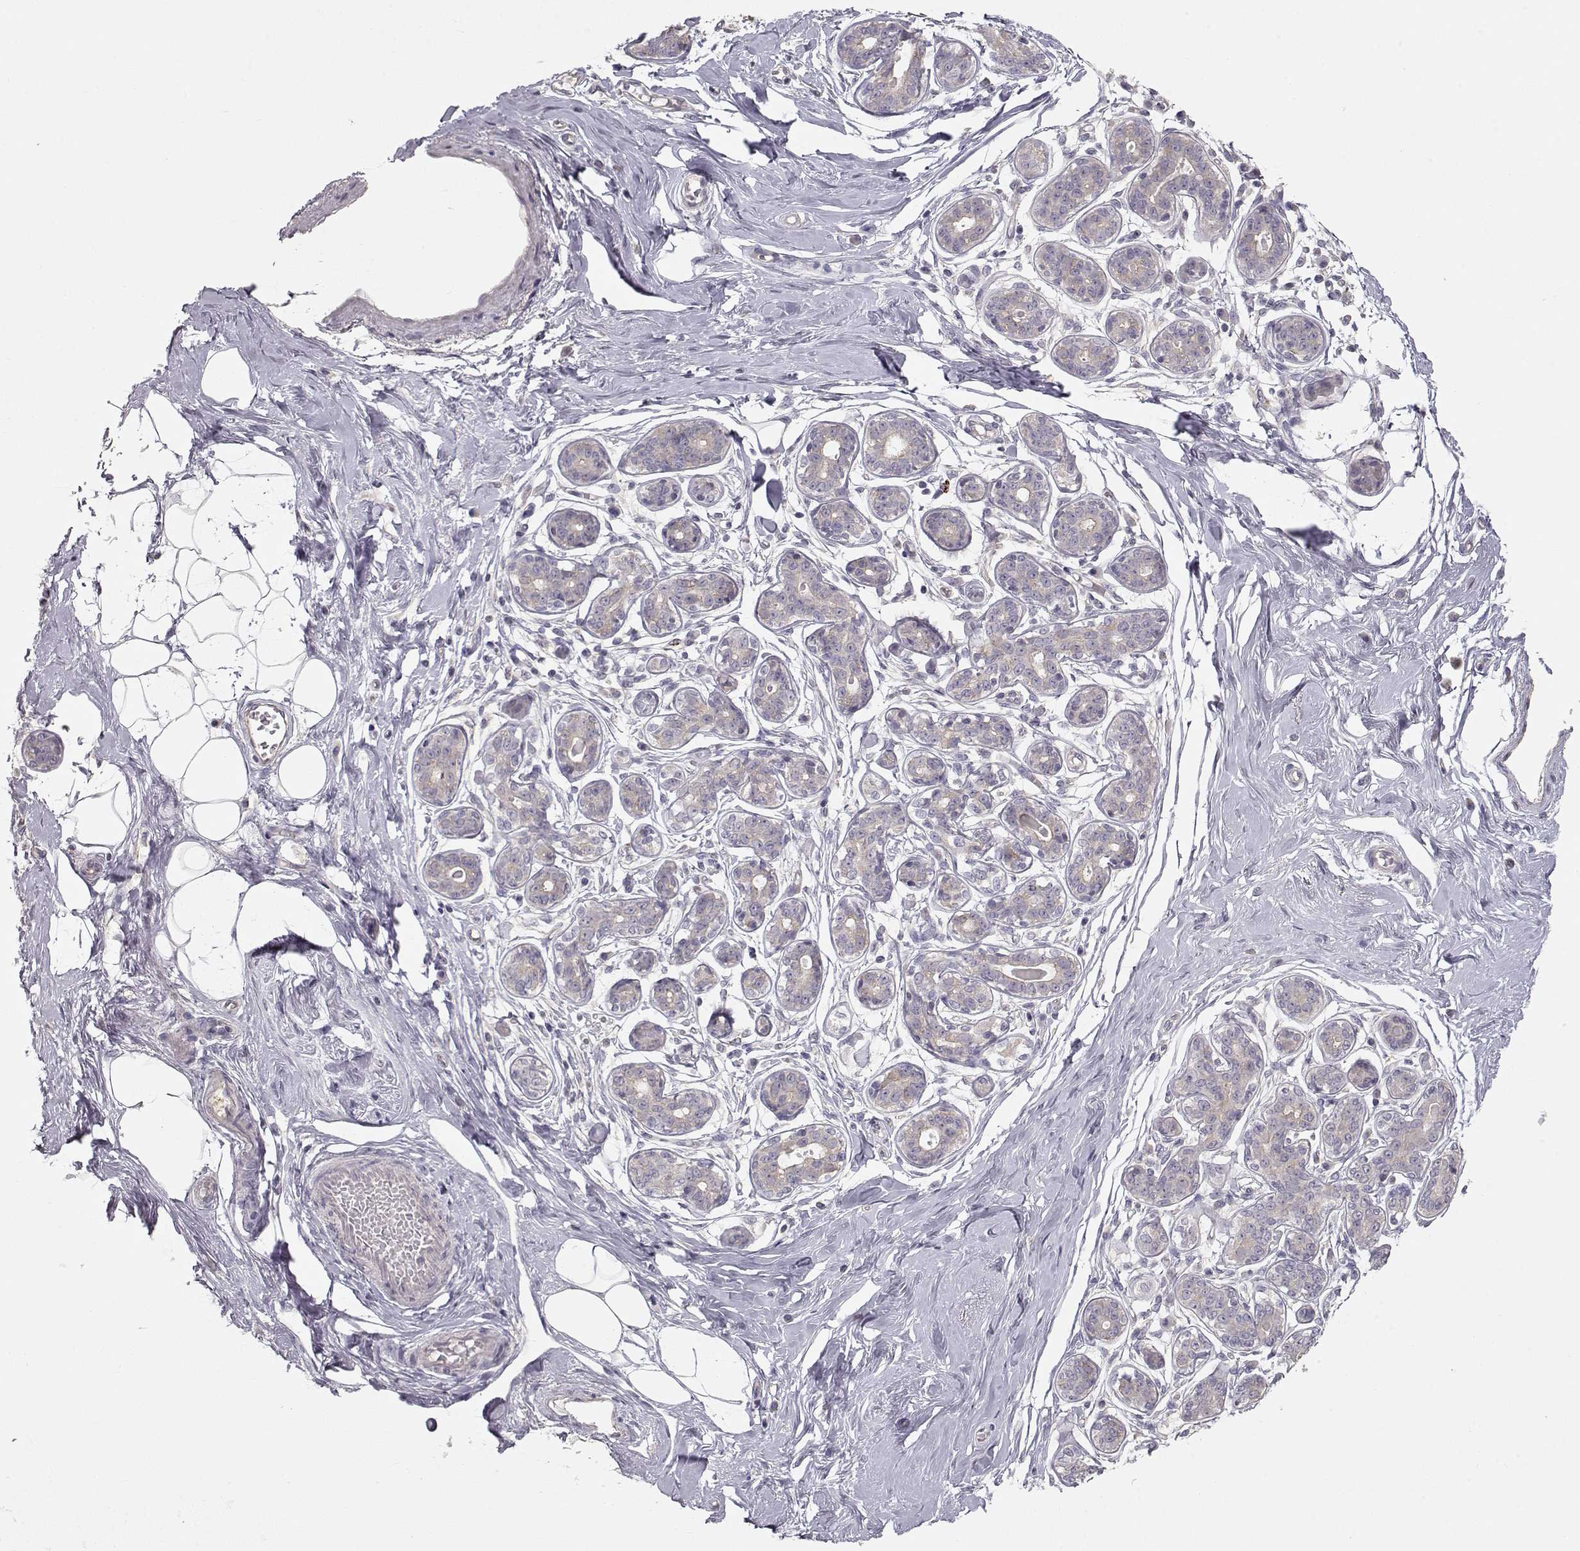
{"staining": {"intensity": "negative", "quantity": "none", "location": "none"}, "tissue": "breast", "cell_type": "Adipocytes", "image_type": "normal", "snomed": [{"axis": "morphology", "description": "Normal tissue, NOS"}, {"axis": "topography", "description": "Skin"}, {"axis": "topography", "description": "Breast"}], "caption": "The image displays no staining of adipocytes in unremarkable breast.", "gene": "ARHGAP8", "patient": {"sex": "female", "age": 43}}